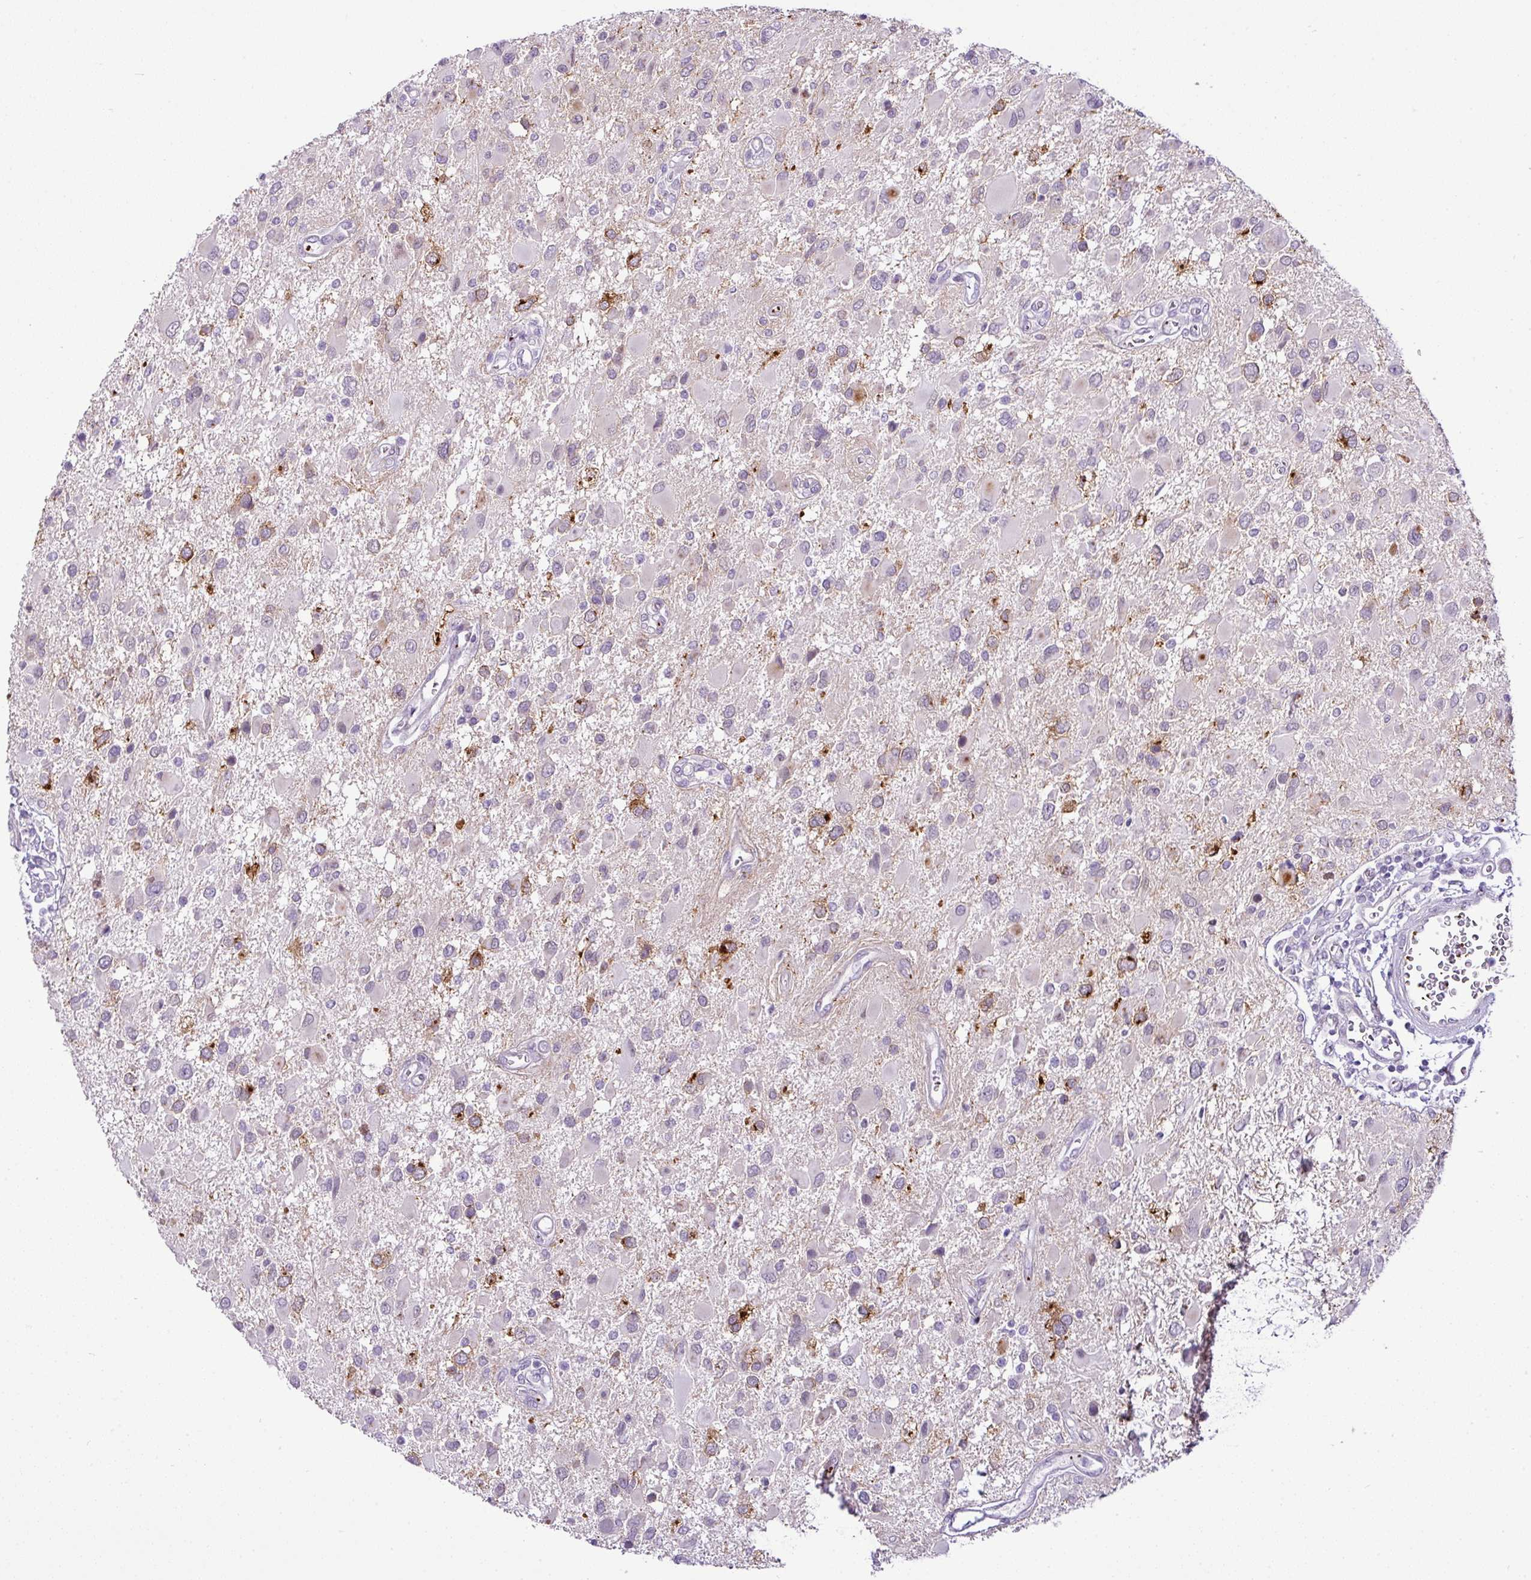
{"staining": {"intensity": "moderate", "quantity": "<25%", "location": "cytoplasmic/membranous"}, "tissue": "glioma", "cell_type": "Tumor cells", "image_type": "cancer", "snomed": [{"axis": "morphology", "description": "Glioma, malignant, High grade"}, {"axis": "topography", "description": "Brain"}], "caption": "Moderate cytoplasmic/membranous expression is appreciated in about <25% of tumor cells in malignant glioma (high-grade).", "gene": "CMTM5", "patient": {"sex": "male", "age": 53}}